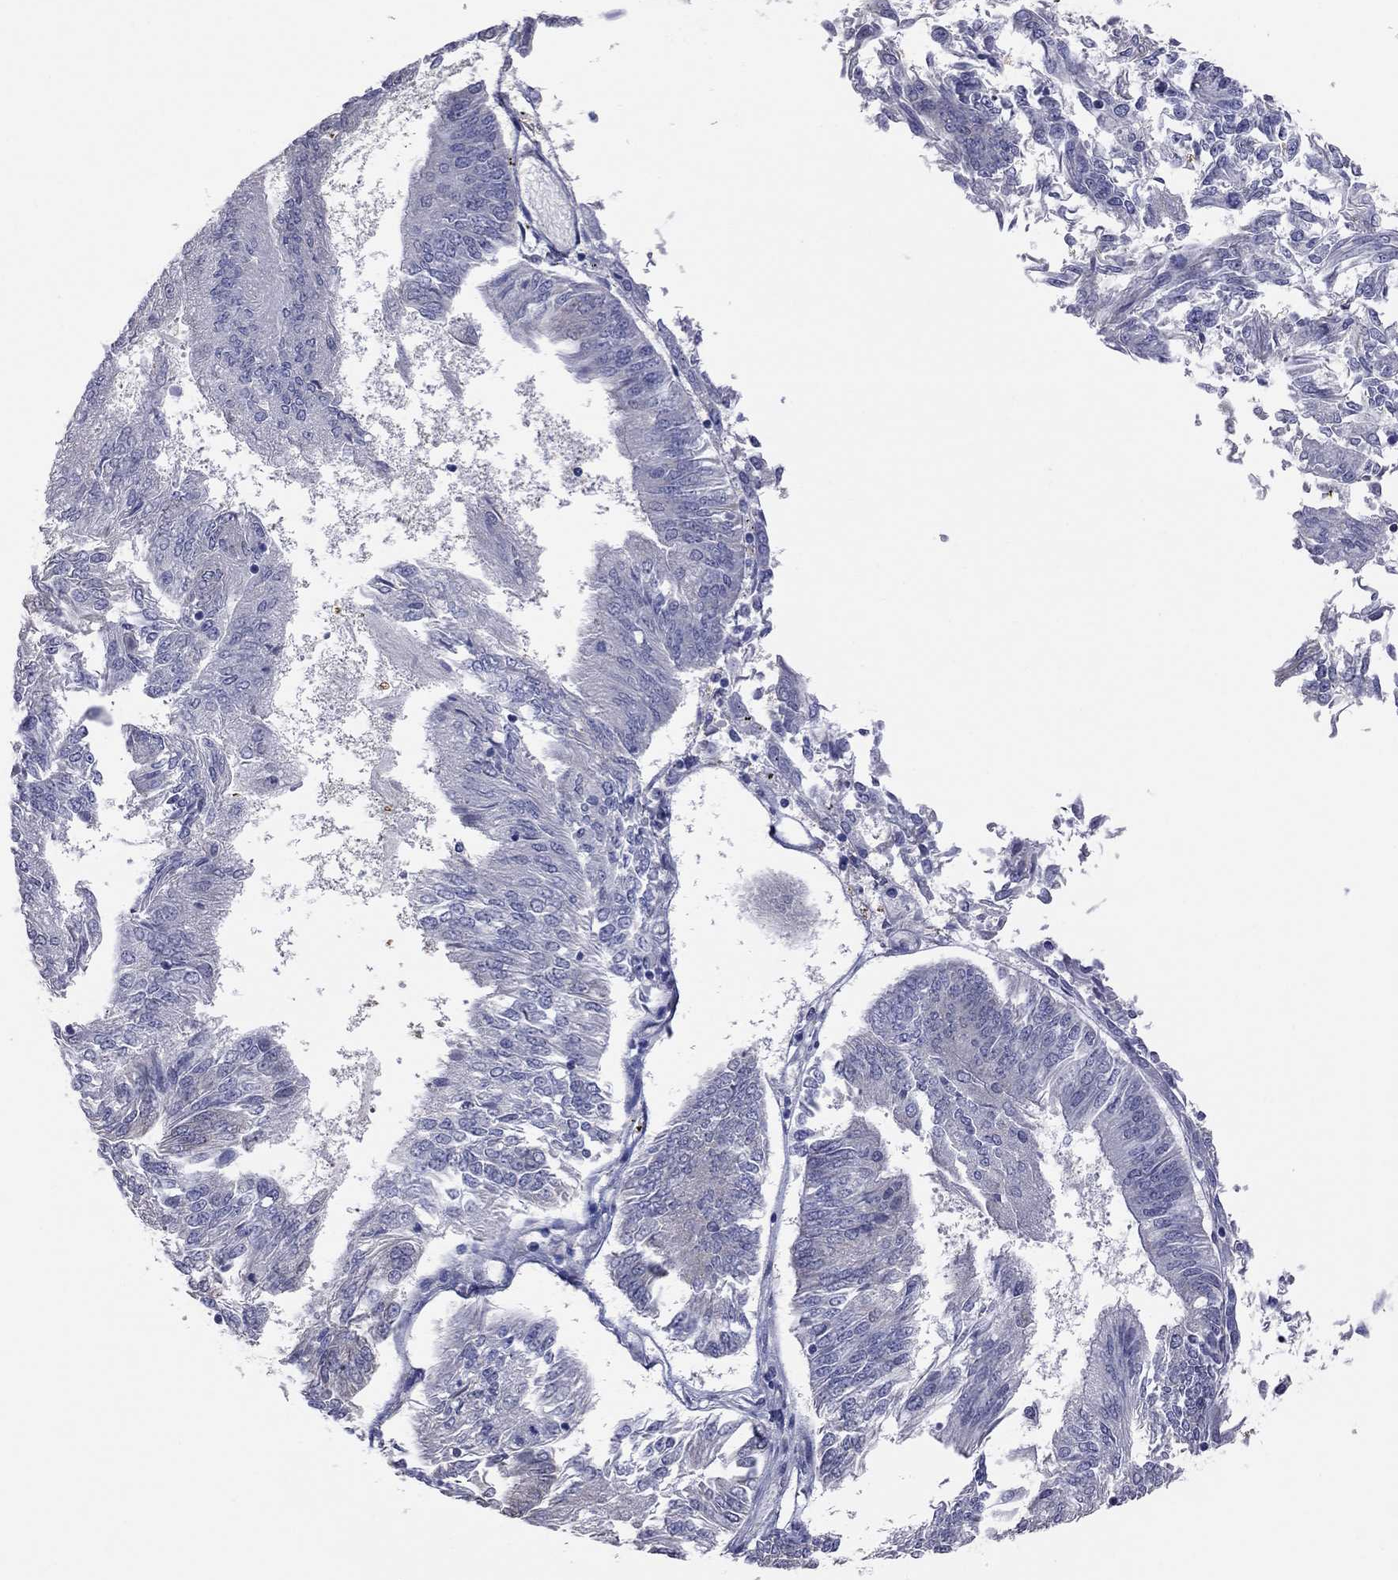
{"staining": {"intensity": "negative", "quantity": "none", "location": "none"}, "tissue": "endometrial cancer", "cell_type": "Tumor cells", "image_type": "cancer", "snomed": [{"axis": "morphology", "description": "Adenocarcinoma, NOS"}, {"axis": "topography", "description": "Endometrium"}], "caption": "This is an IHC photomicrograph of human endometrial cancer. There is no expression in tumor cells.", "gene": "HYLS1", "patient": {"sex": "female", "age": 58}}